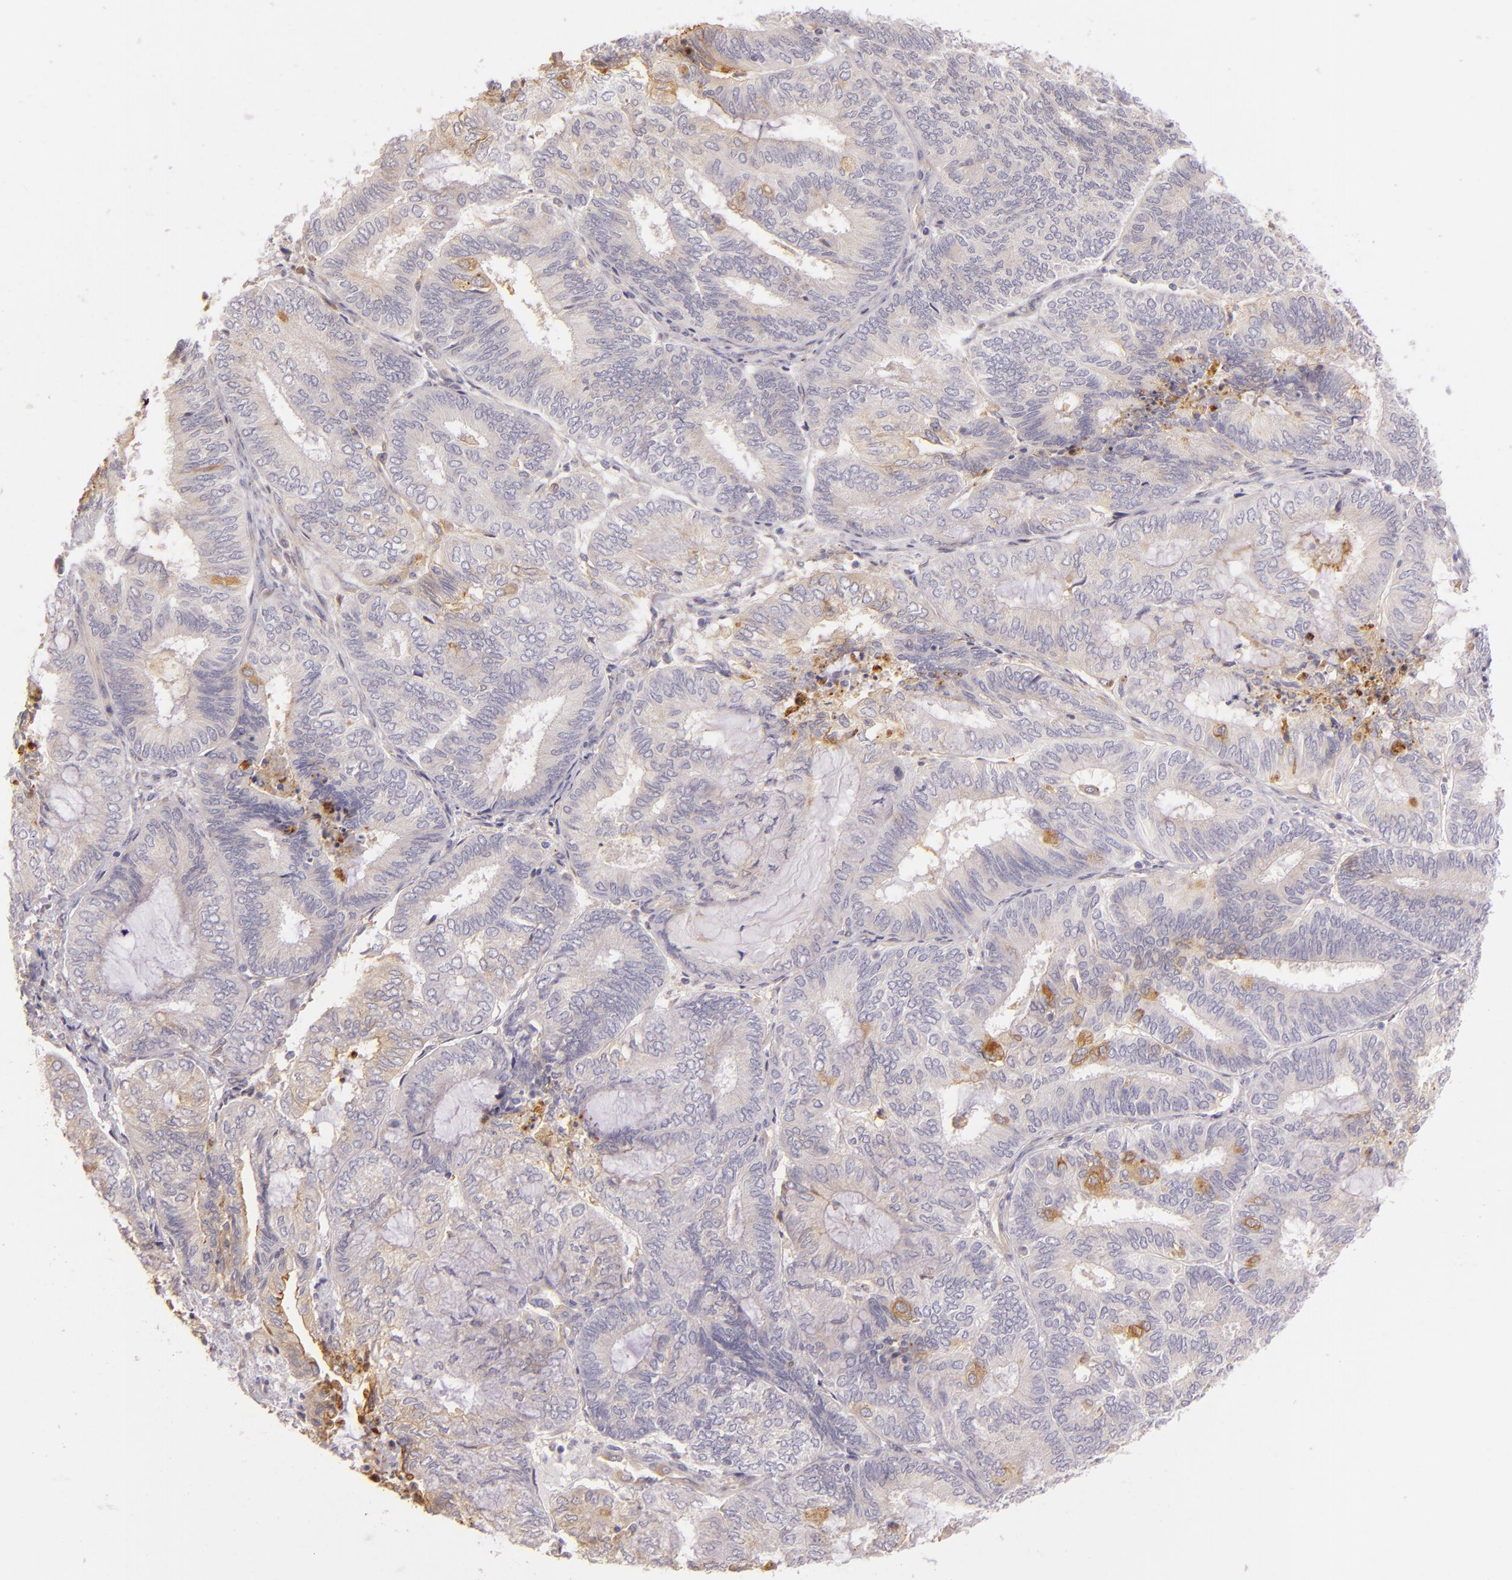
{"staining": {"intensity": "moderate", "quantity": "<25%", "location": "cytoplasmic/membranous"}, "tissue": "endometrial cancer", "cell_type": "Tumor cells", "image_type": "cancer", "snomed": [{"axis": "morphology", "description": "Adenocarcinoma, NOS"}, {"axis": "topography", "description": "Endometrium"}], "caption": "Endometrial adenocarcinoma stained with DAB immunohistochemistry (IHC) displays low levels of moderate cytoplasmic/membranous staining in about <25% of tumor cells.", "gene": "CTSF", "patient": {"sex": "female", "age": 59}}